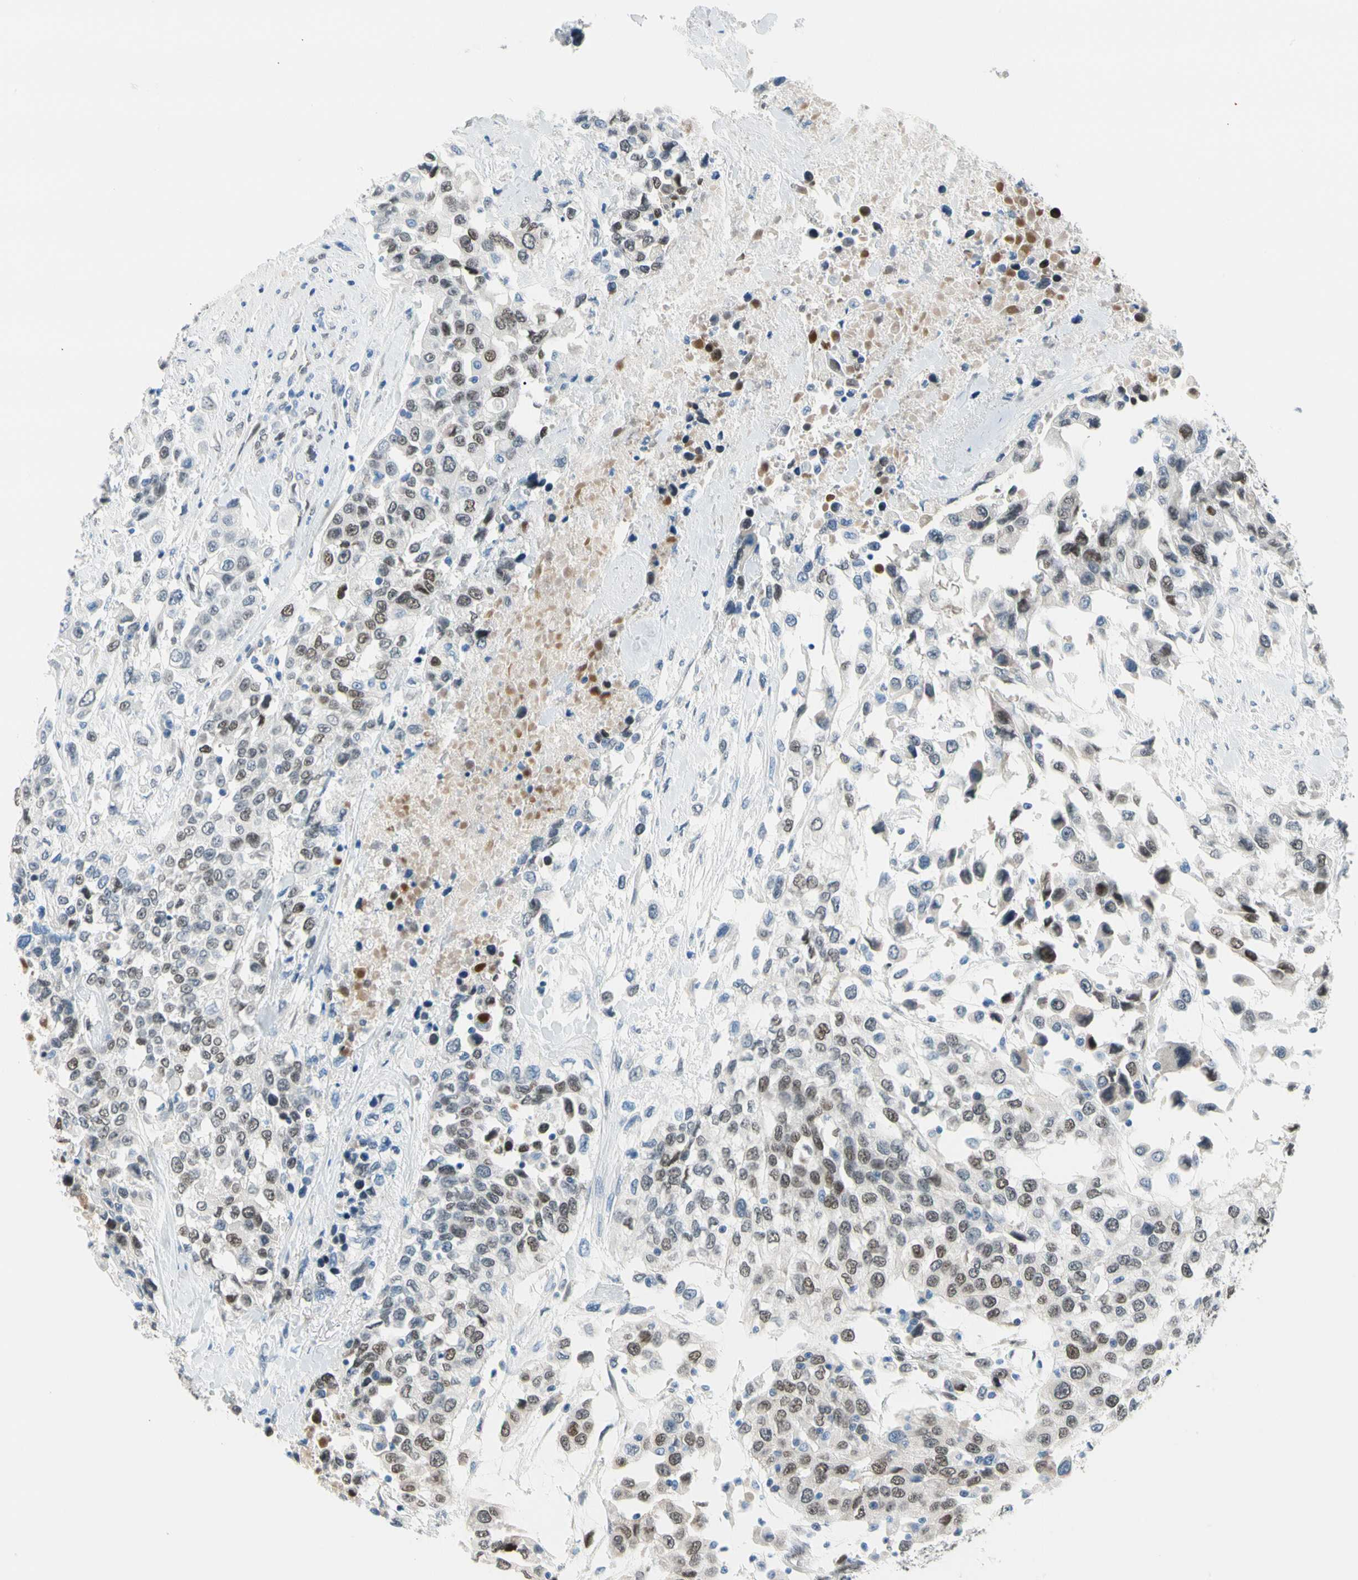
{"staining": {"intensity": "moderate", "quantity": "25%-75%", "location": "nuclear"}, "tissue": "urothelial cancer", "cell_type": "Tumor cells", "image_type": "cancer", "snomed": [{"axis": "morphology", "description": "Urothelial carcinoma, High grade"}, {"axis": "topography", "description": "Urinary bladder"}], "caption": "A medium amount of moderate nuclear staining is seen in about 25%-75% of tumor cells in high-grade urothelial carcinoma tissue. (Brightfield microscopy of DAB IHC at high magnification).", "gene": "NFIA", "patient": {"sex": "female", "age": 80}}